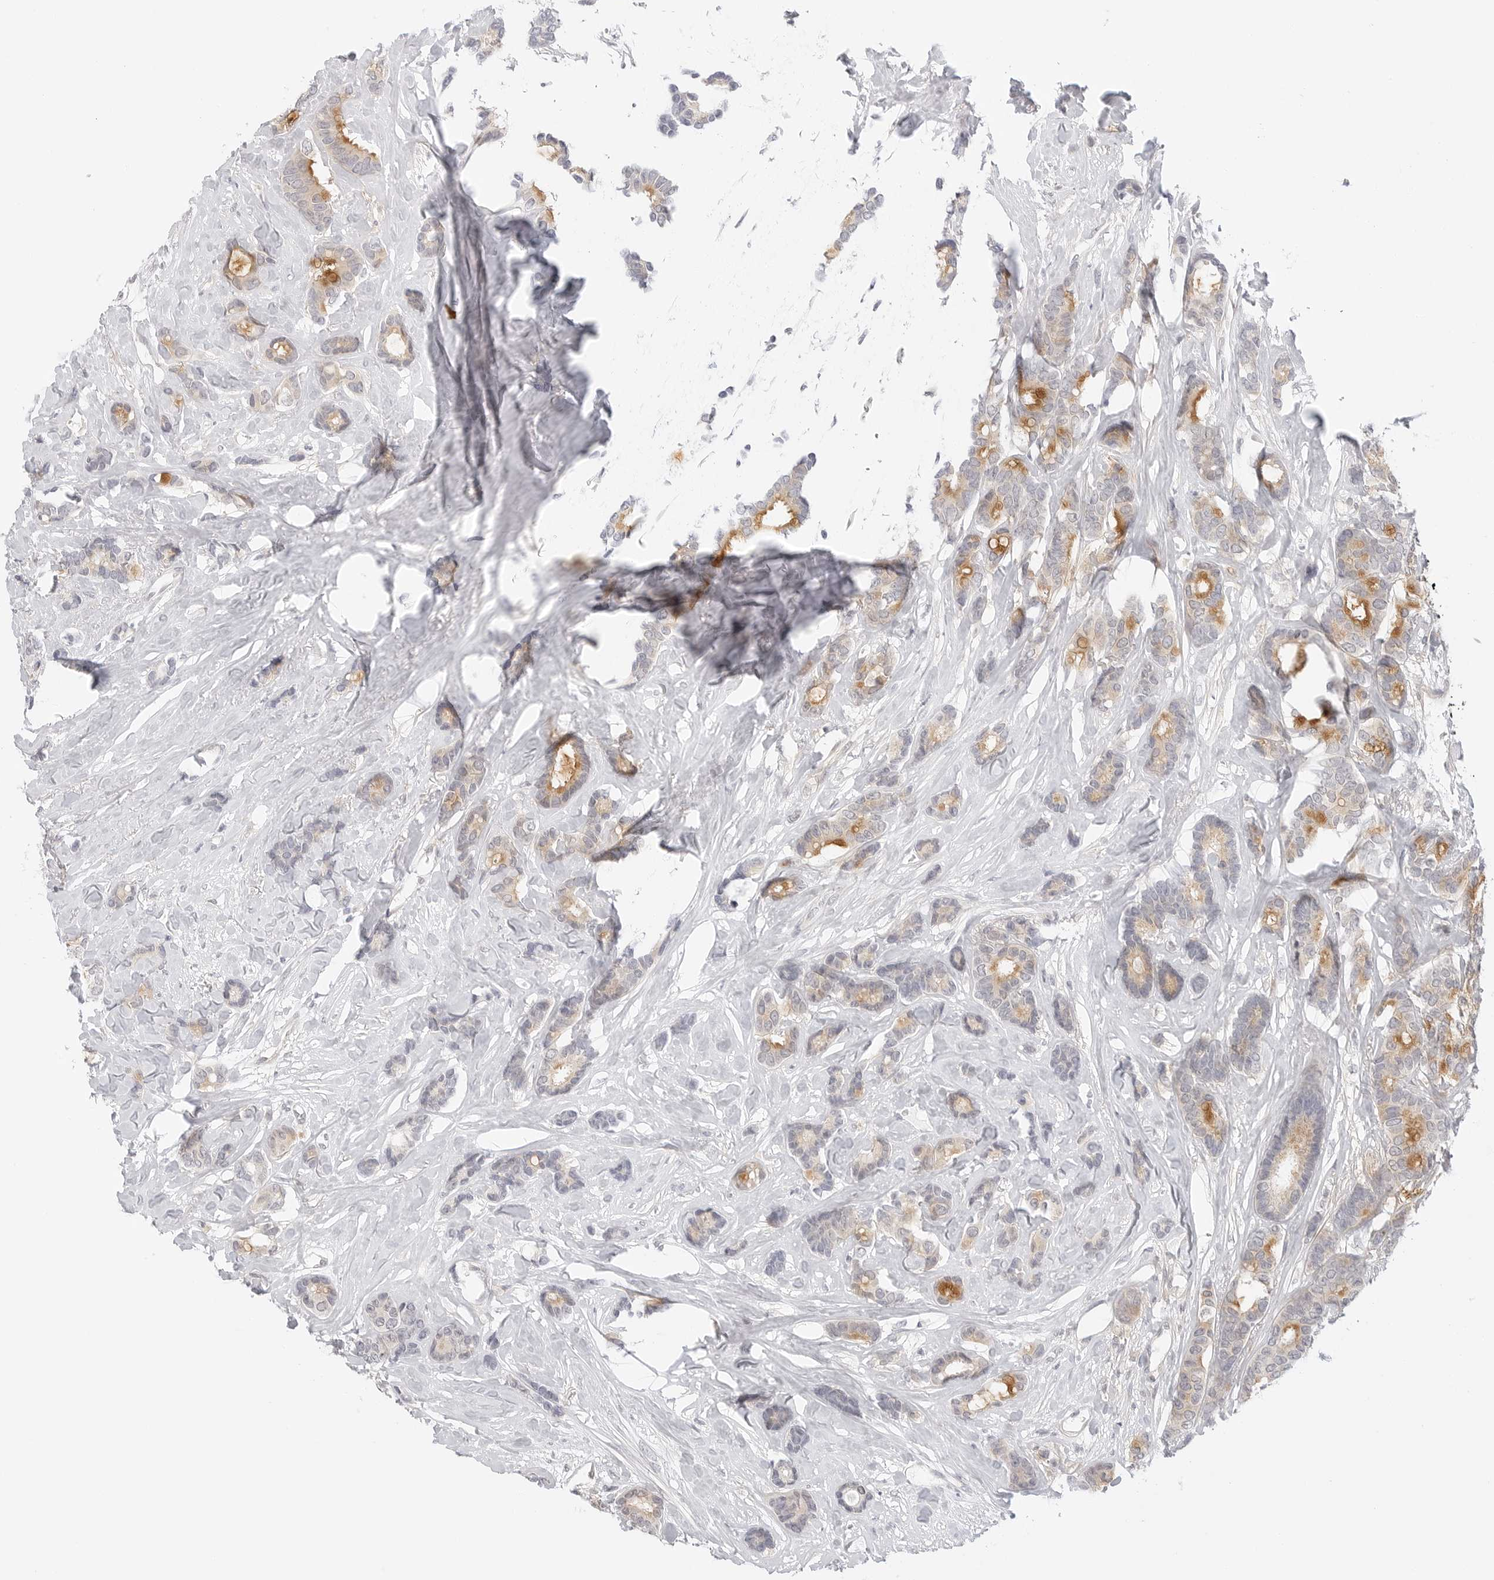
{"staining": {"intensity": "moderate", "quantity": "<25%", "location": "cytoplasmic/membranous"}, "tissue": "breast cancer", "cell_type": "Tumor cells", "image_type": "cancer", "snomed": [{"axis": "morphology", "description": "Duct carcinoma"}, {"axis": "topography", "description": "Breast"}], "caption": "Protein expression analysis of human invasive ductal carcinoma (breast) reveals moderate cytoplasmic/membranous staining in about <25% of tumor cells.", "gene": "TCP1", "patient": {"sex": "female", "age": 87}}